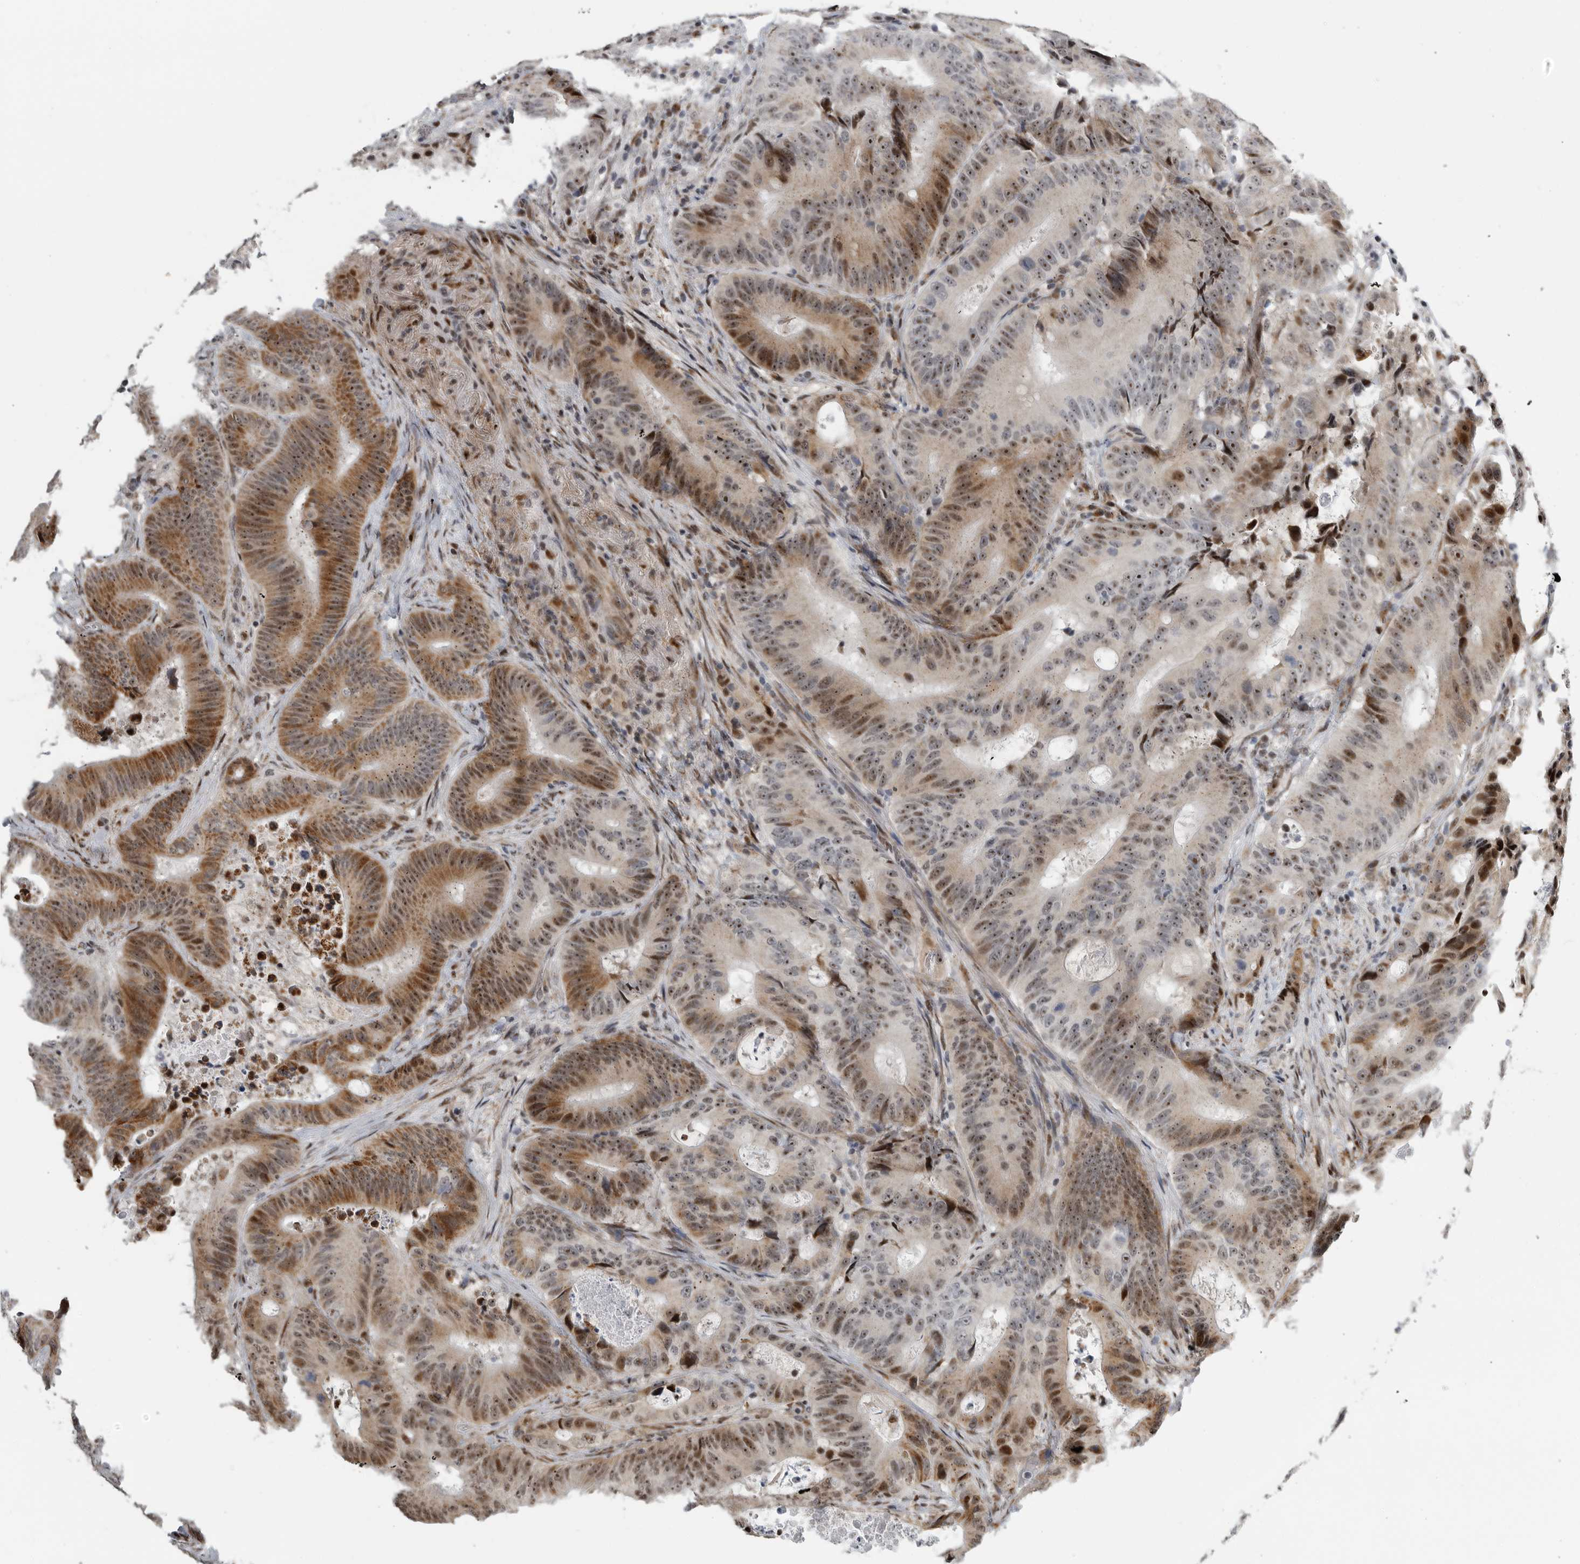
{"staining": {"intensity": "moderate", "quantity": "25%-75%", "location": "cytoplasmic/membranous,nuclear"}, "tissue": "colorectal cancer", "cell_type": "Tumor cells", "image_type": "cancer", "snomed": [{"axis": "morphology", "description": "Adenocarcinoma, NOS"}, {"axis": "topography", "description": "Colon"}], "caption": "Moderate cytoplasmic/membranous and nuclear positivity is seen in about 25%-75% of tumor cells in colorectal cancer.", "gene": "PCMTD1", "patient": {"sex": "male", "age": 83}}